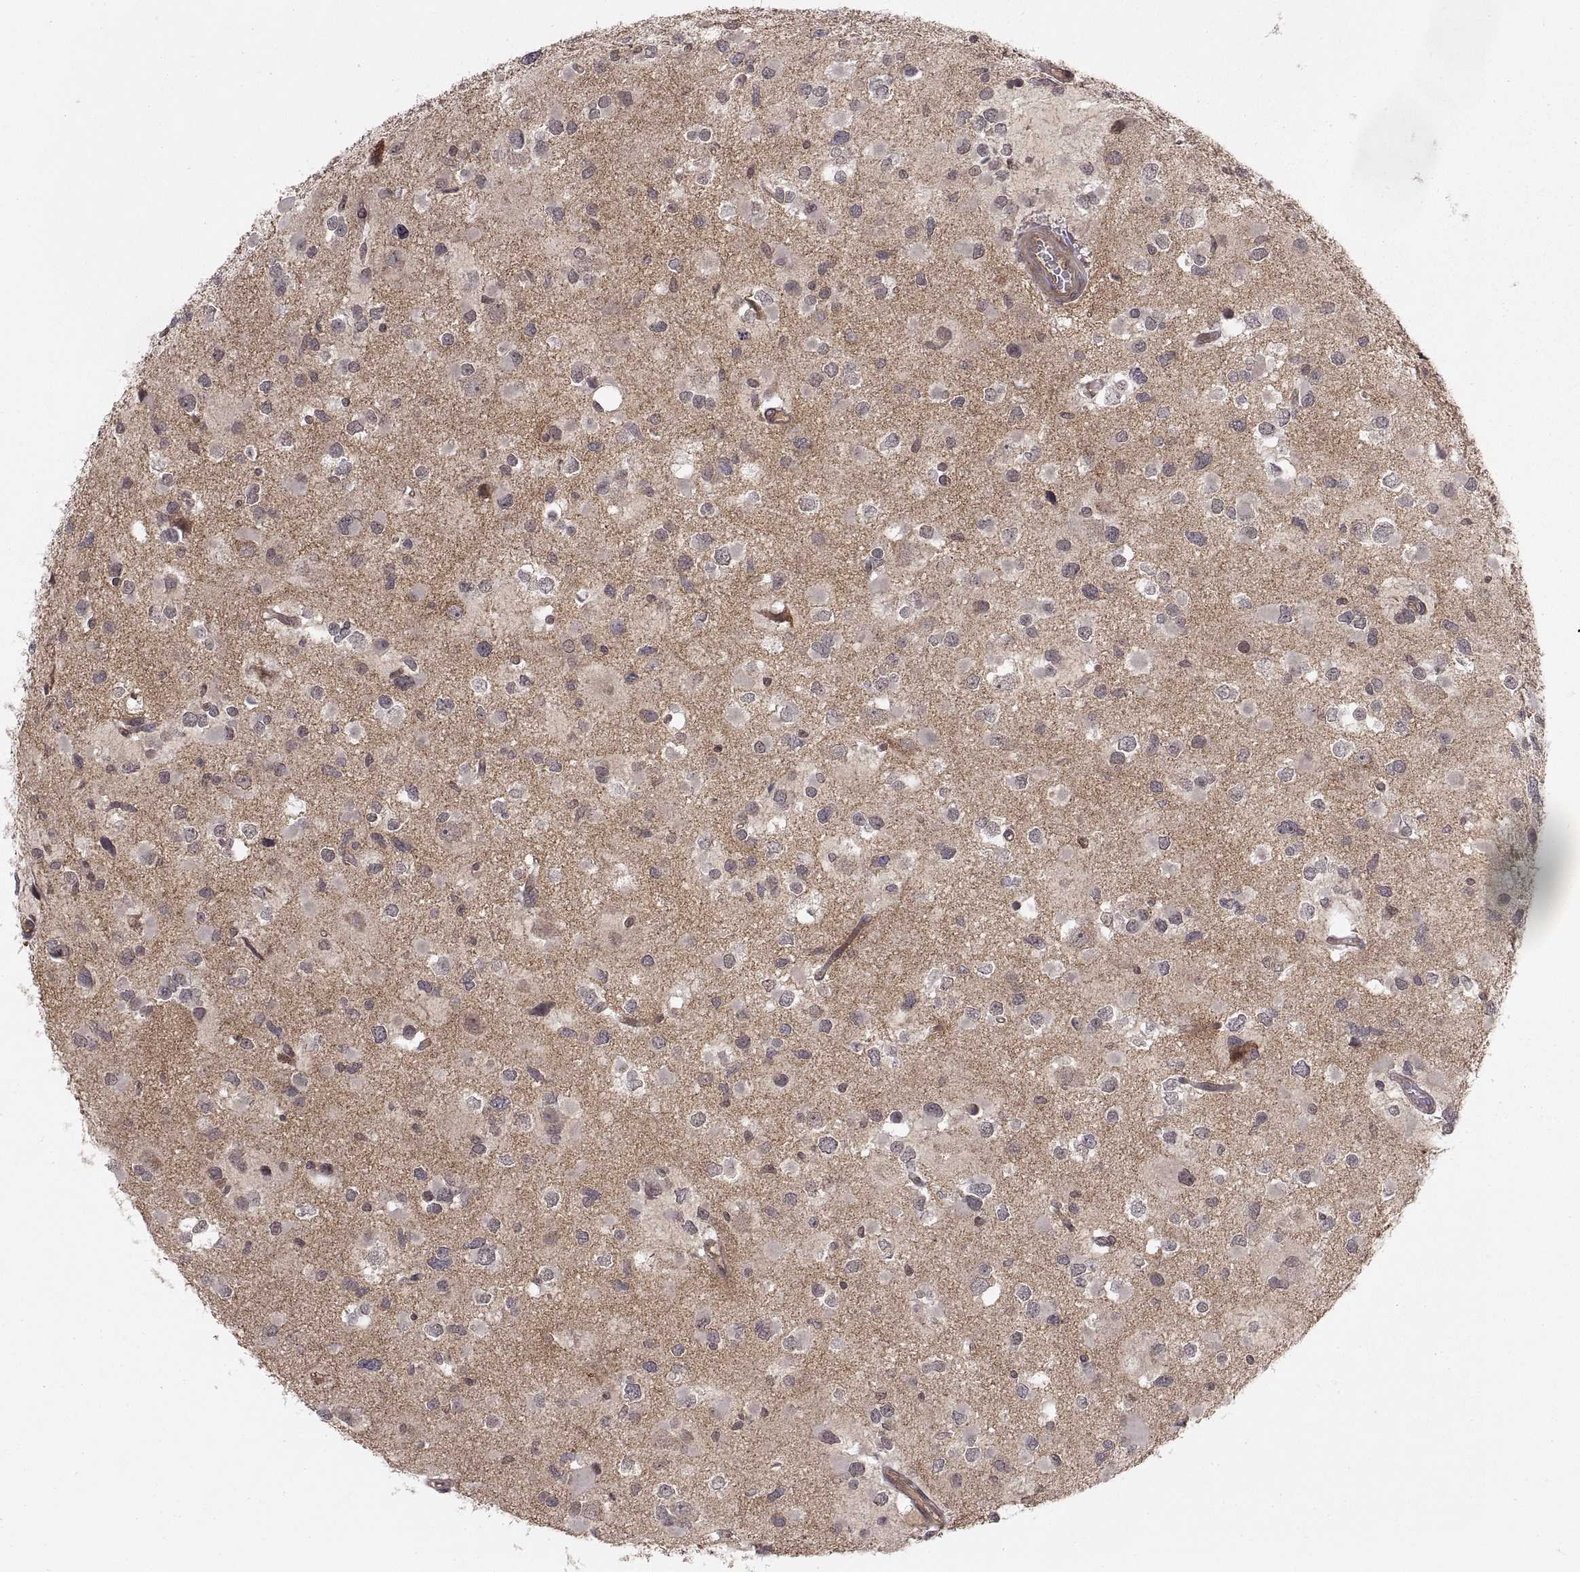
{"staining": {"intensity": "negative", "quantity": "none", "location": "none"}, "tissue": "glioma", "cell_type": "Tumor cells", "image_type": "cancer", "snomed": [{"axis": "morphology", "description": "Glioma, malignant, Low grade"}, {"axis": "topography", "description": "Brain"}], "caption": "This is an IHC micrograph of malignant low-grade glioma. There is no staining in tumor cells.", "gene": "ABL2", "patient": {"sex": "female", "age": 32}}